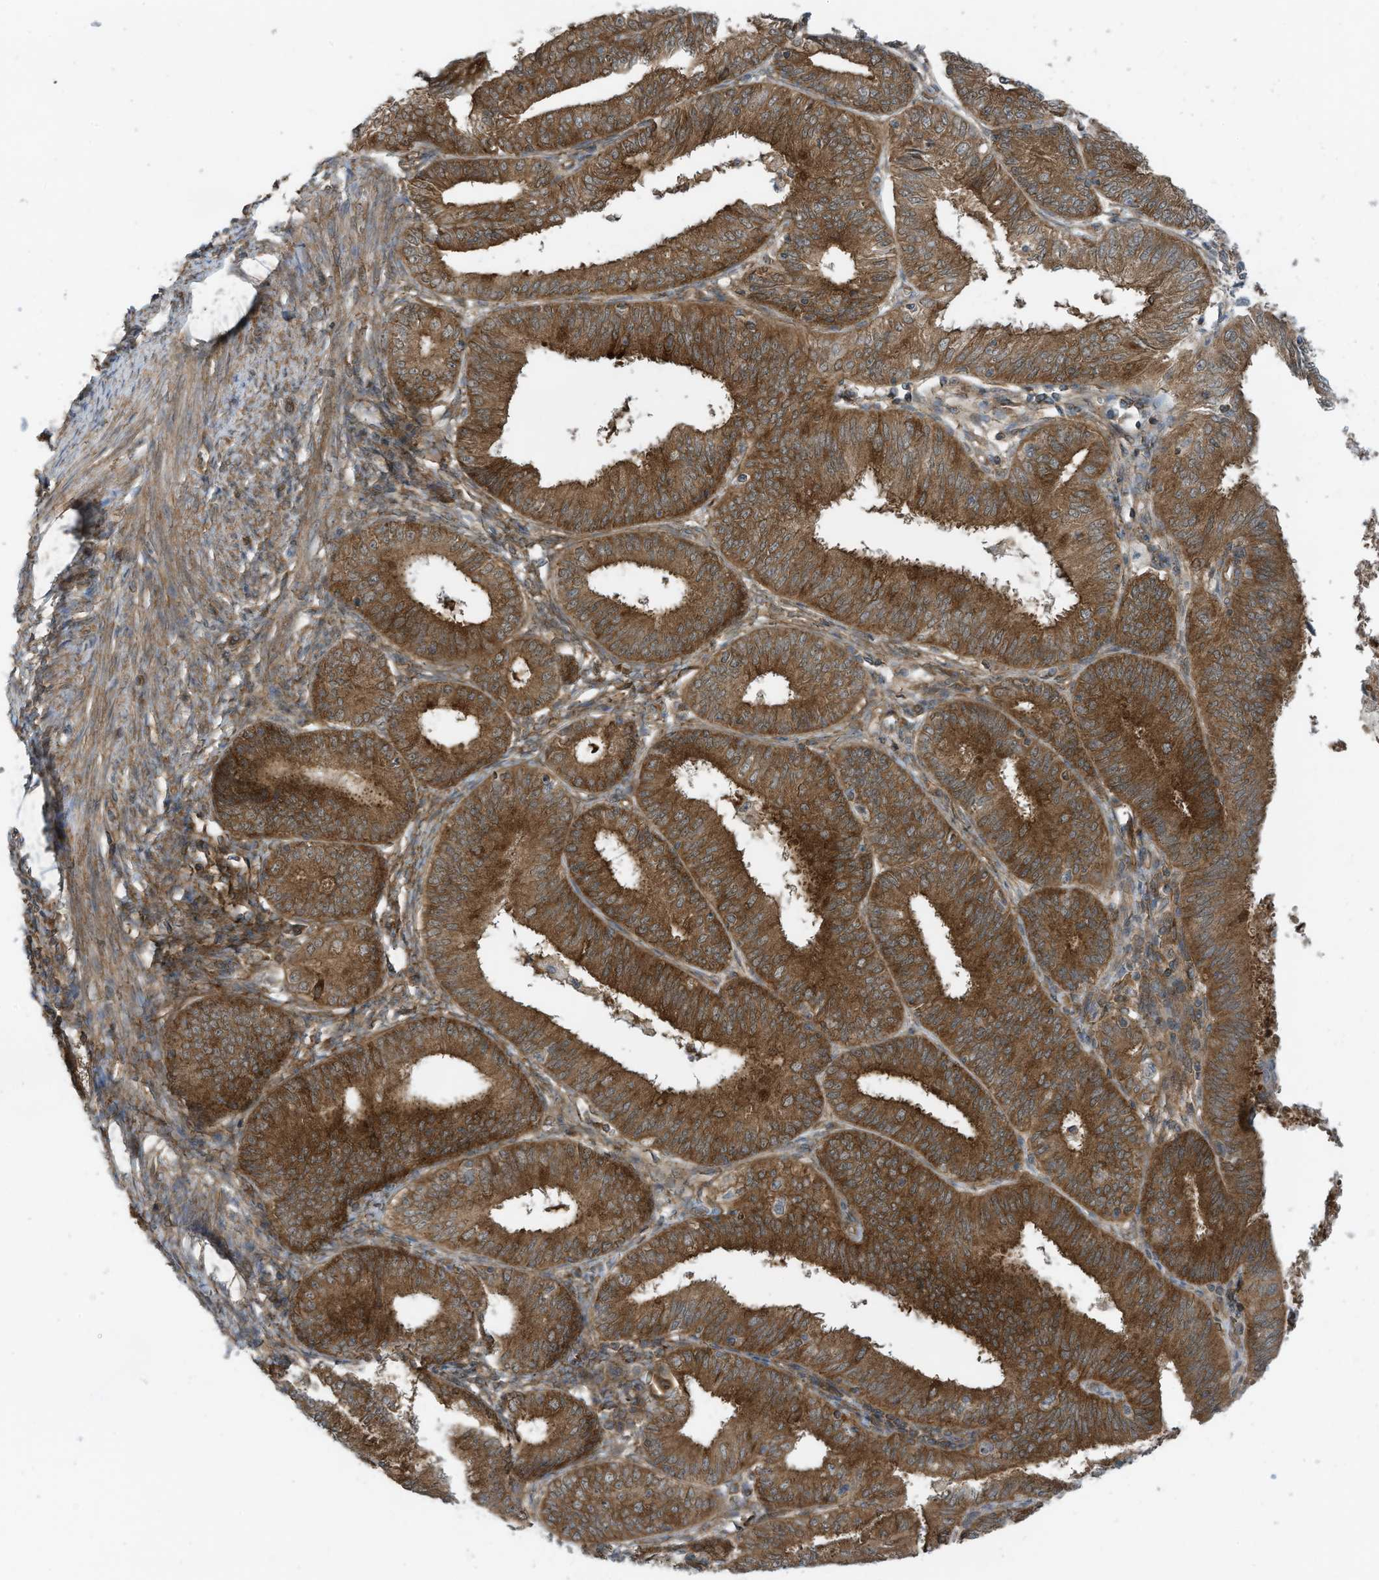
{"staining": {"intensity": "strong", "quantity": ">75%", "location": "cytoplasmic/membranous"}, "tissue": "endometrial cancer", "cell_type": "Tumor cells", "image_type": "cancer", "snomed": [{"axis": "morphology", "description": "Adenocarcinoma, NOS"}, {"axis": "topography", "description": "Endometrium"}], "caption": "Immunohistochemical staining of human endometrial cancer reveals strong cytoplasmic/membranous protein expression in about >75% of tumor cells.", "gene": "REPS1", "patient": {"sex": "female", "age": 51}}